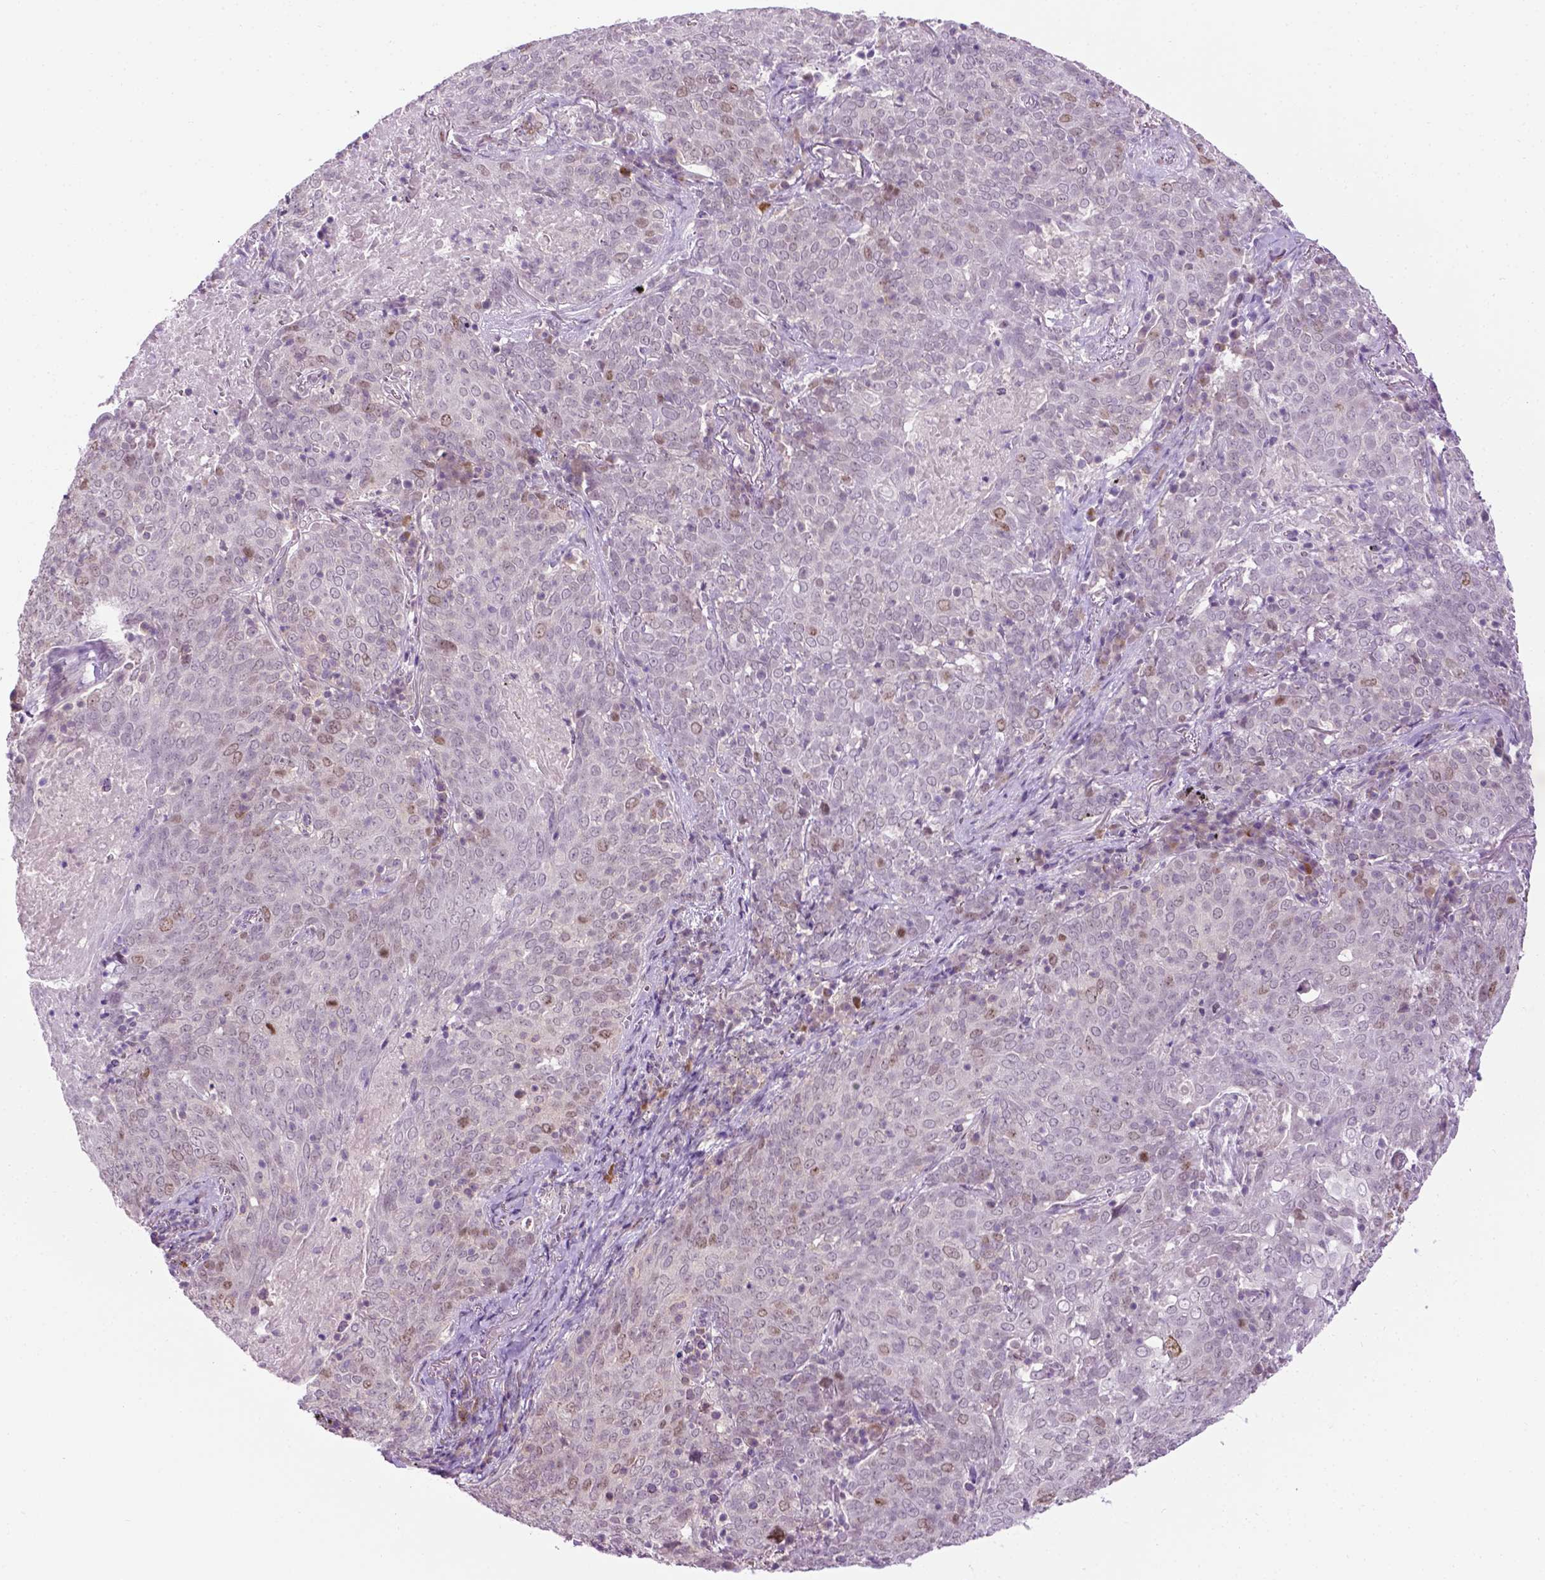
{"staining": {"intensity": "weak", "quantity": "<25%", "location": "nuclear"}, "tissue": "lung cancer", "cell_type": "Tumor cells", "image_type": "cancer", "snomed": [{"axis": "morphology", "description": "Squamous cell carcinoma, NOS"}, {"axis": "topography", "description": "Lung"}], "caption": "There is no significant expression in tumor cells of lung cancer (squamous cell carcinoma).", "gene": "DENND4A", "patient": {"sex": "male", "age": 82}}